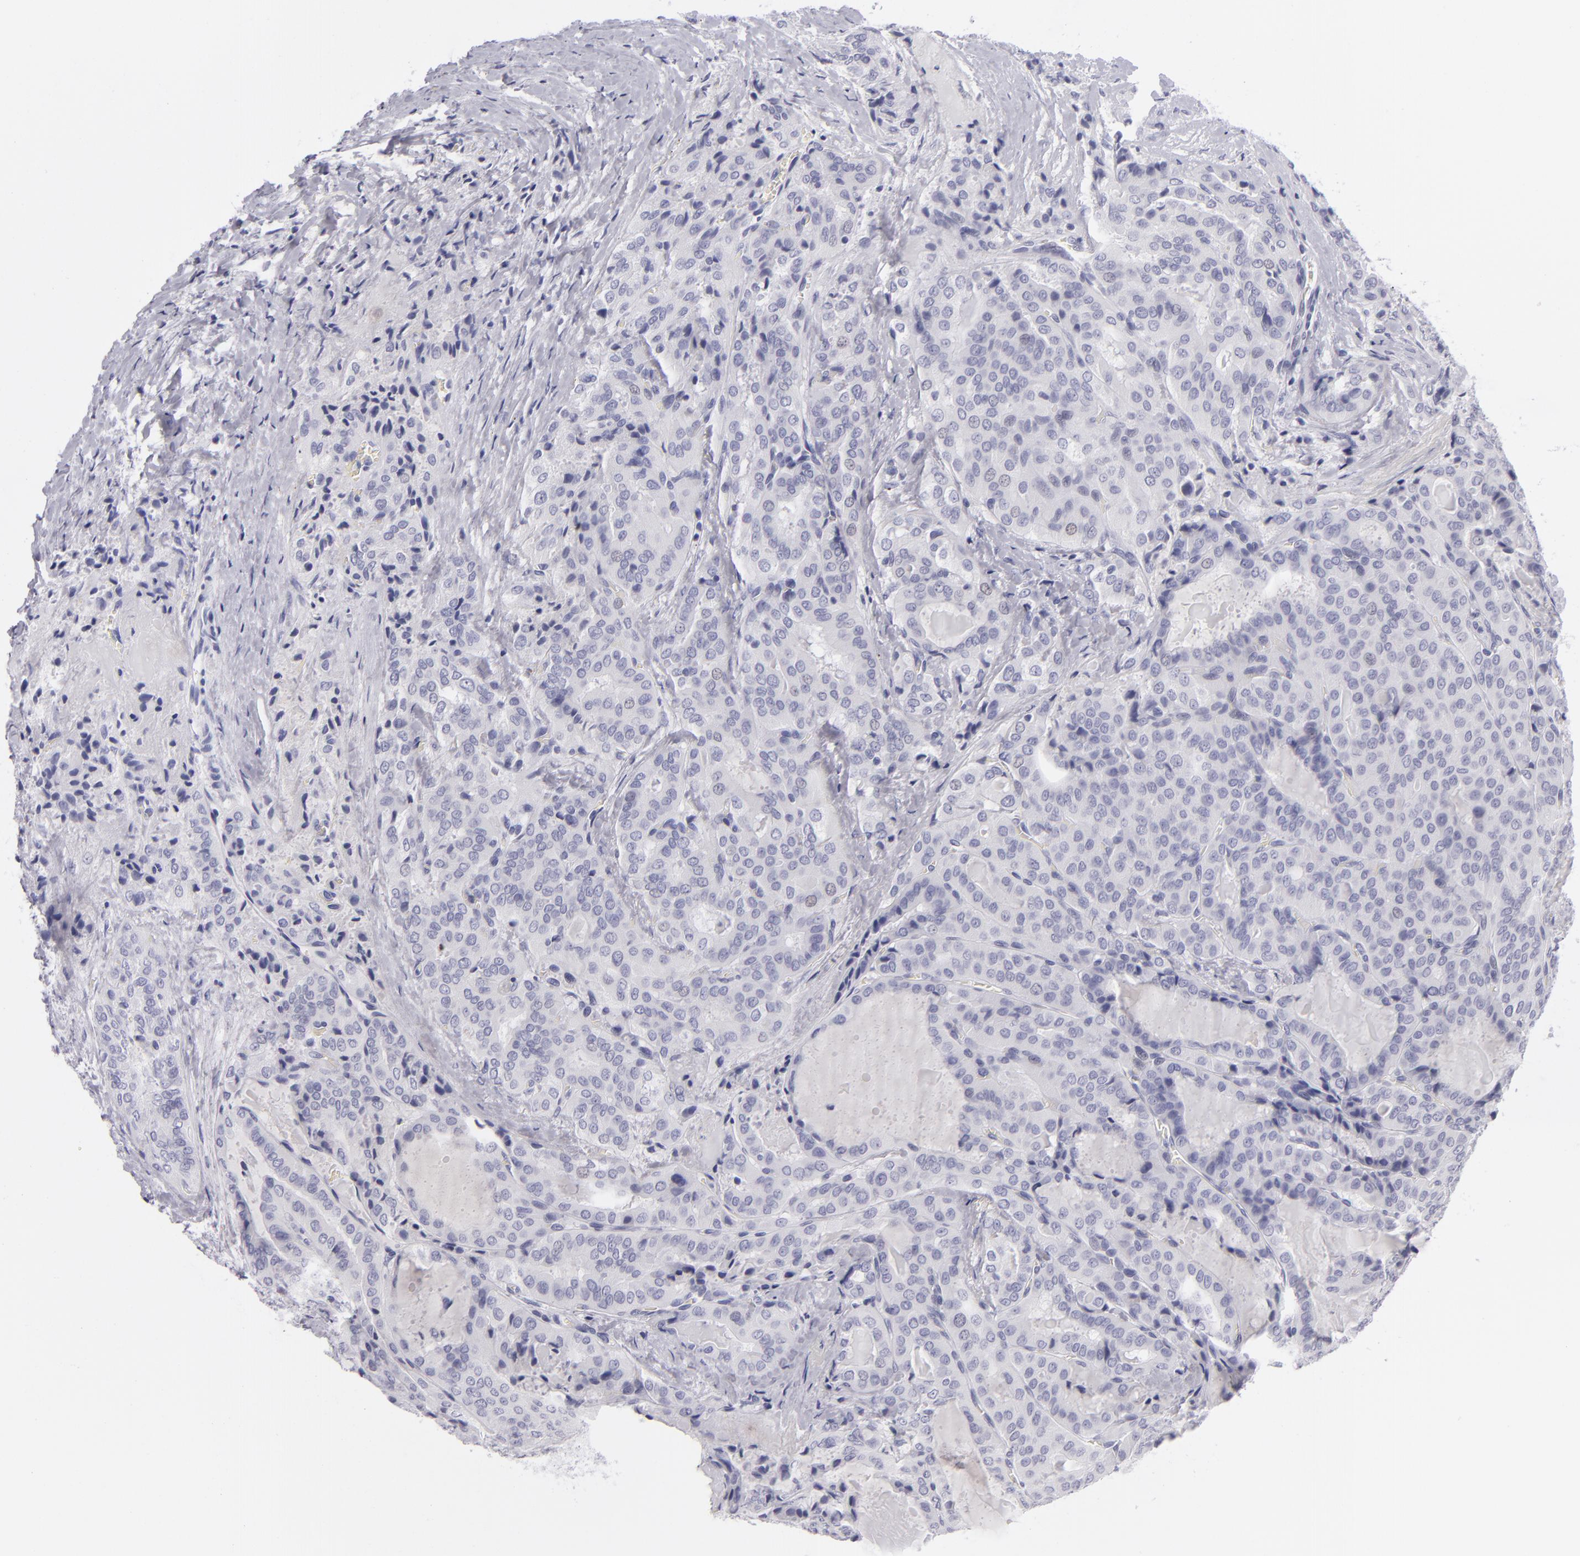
{"staining": {"intensity": "negative", "quantity": "none", "location": "none"}, "tissue": "thyroid cancer", "cell_type": "Tumor cells", "image_type": "cancer", "snomed": [{"axis": "morphology", "description": "Papillary adenocarcinoma, NOS"}, {"axis": "topography", "description": "Thyroid gland"}], "caption": "This is a image of immunohistochemistry staining of papillary adenocarcinoma (thyroid), which shows no expression in tumor cells.", "gene": "VIL1", "patient": {"sex": "female", "age": 71}}